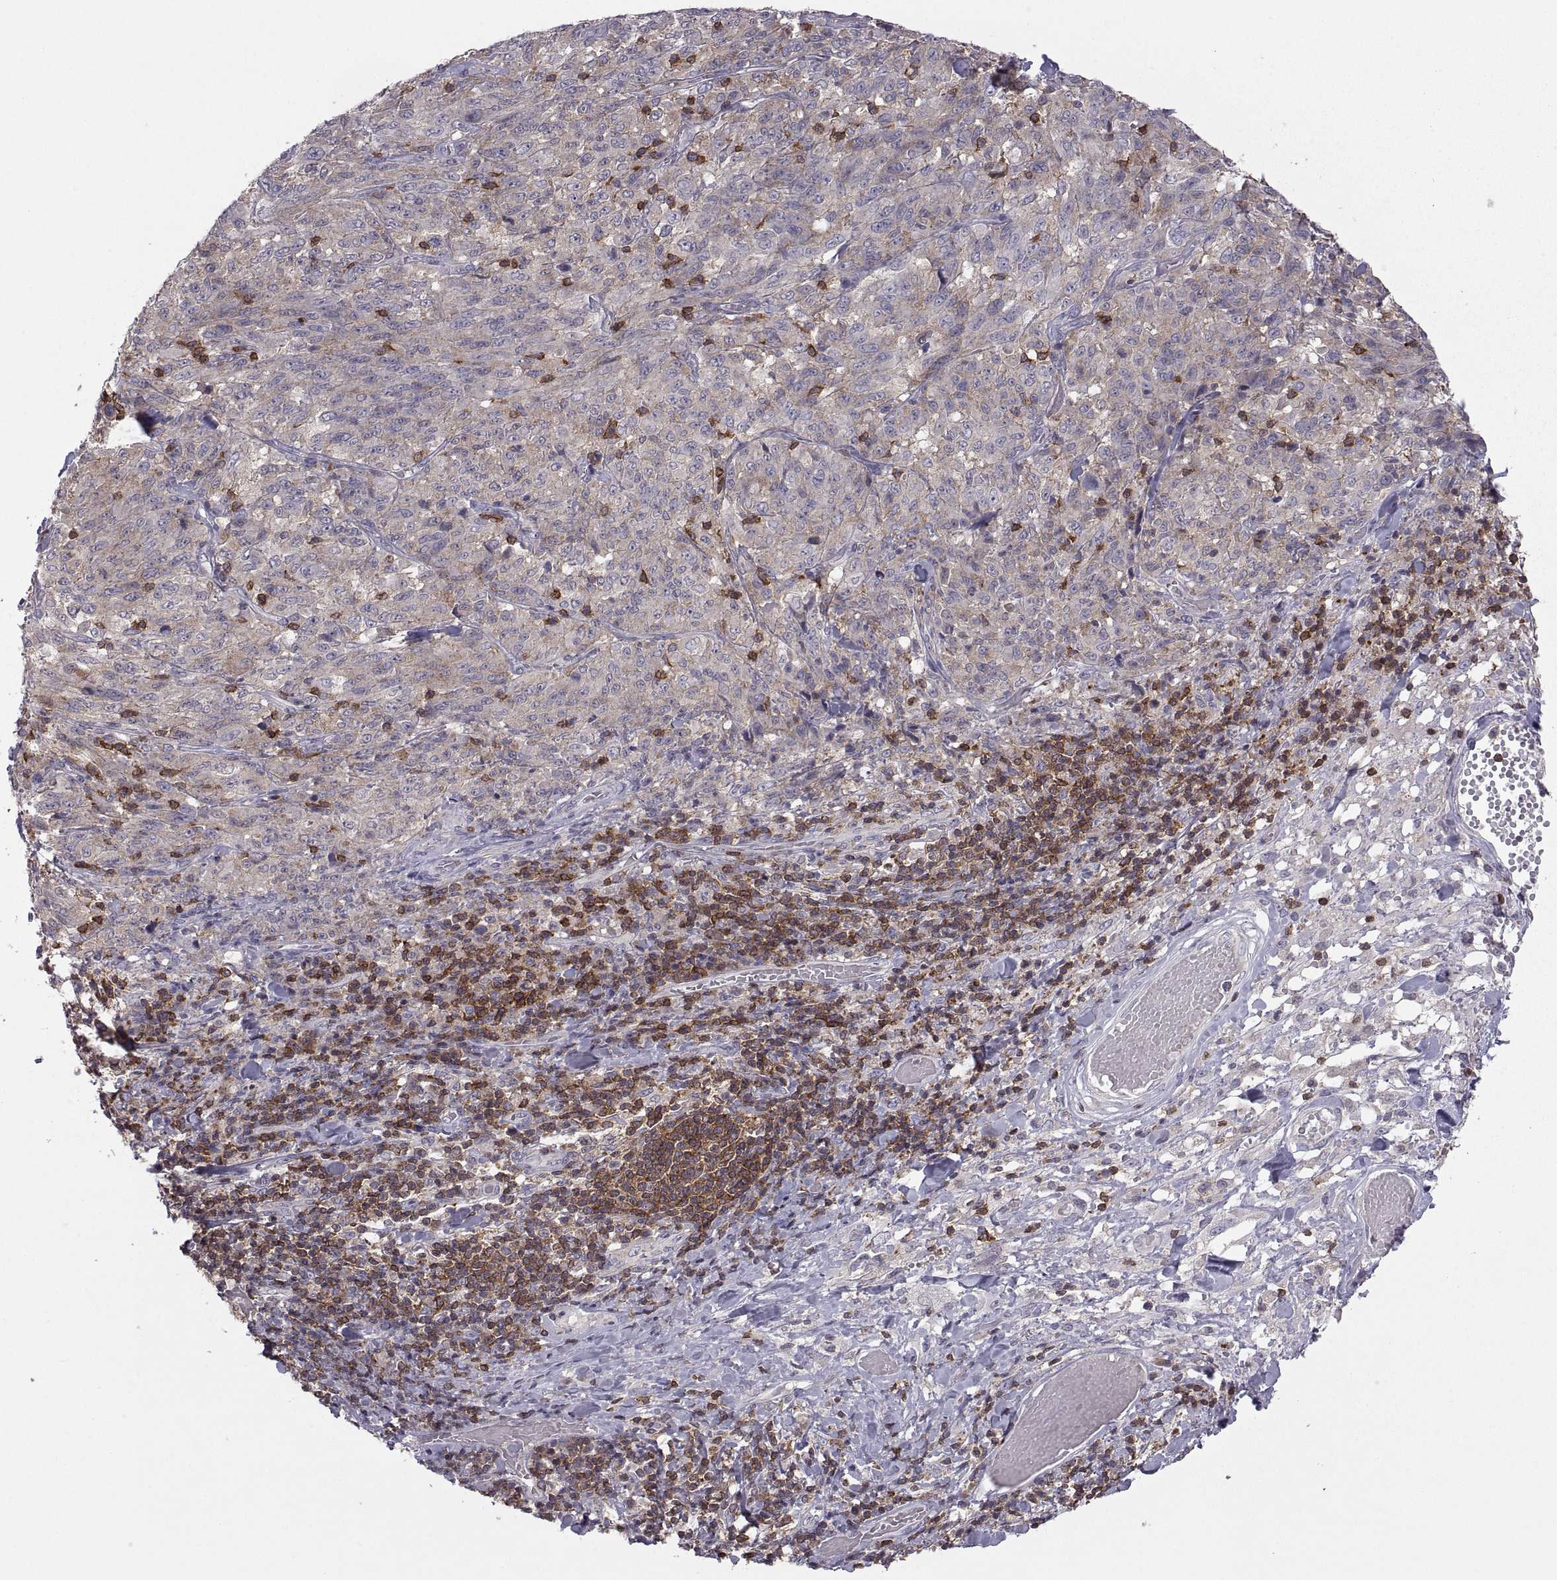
{"staining": {"intensity": "strong", "quantity": "<25%", "location": "cytoplasmic/membranous"}, "tissue": "melanoma", "cell_type": "Tumor cells", "image_type": "cancer", "snomed": [{"axis": "morphology", "description": "Malignant melanoma, NOS"}, {"axis": "topography", "description": "Skin"}], "caption": "Immunohistochemistry (IHC) micrograph of neoplastic tissue: malignant melanoma stained using IHC demonstrates medium levels of strong protein expression localized specifically in the cytoplasmic/membranous of tumor cells, appearing as a cytoplasmic/membranous brown color.", "gene": "EZR", "patient": {"sex": "female", "age": 91}}